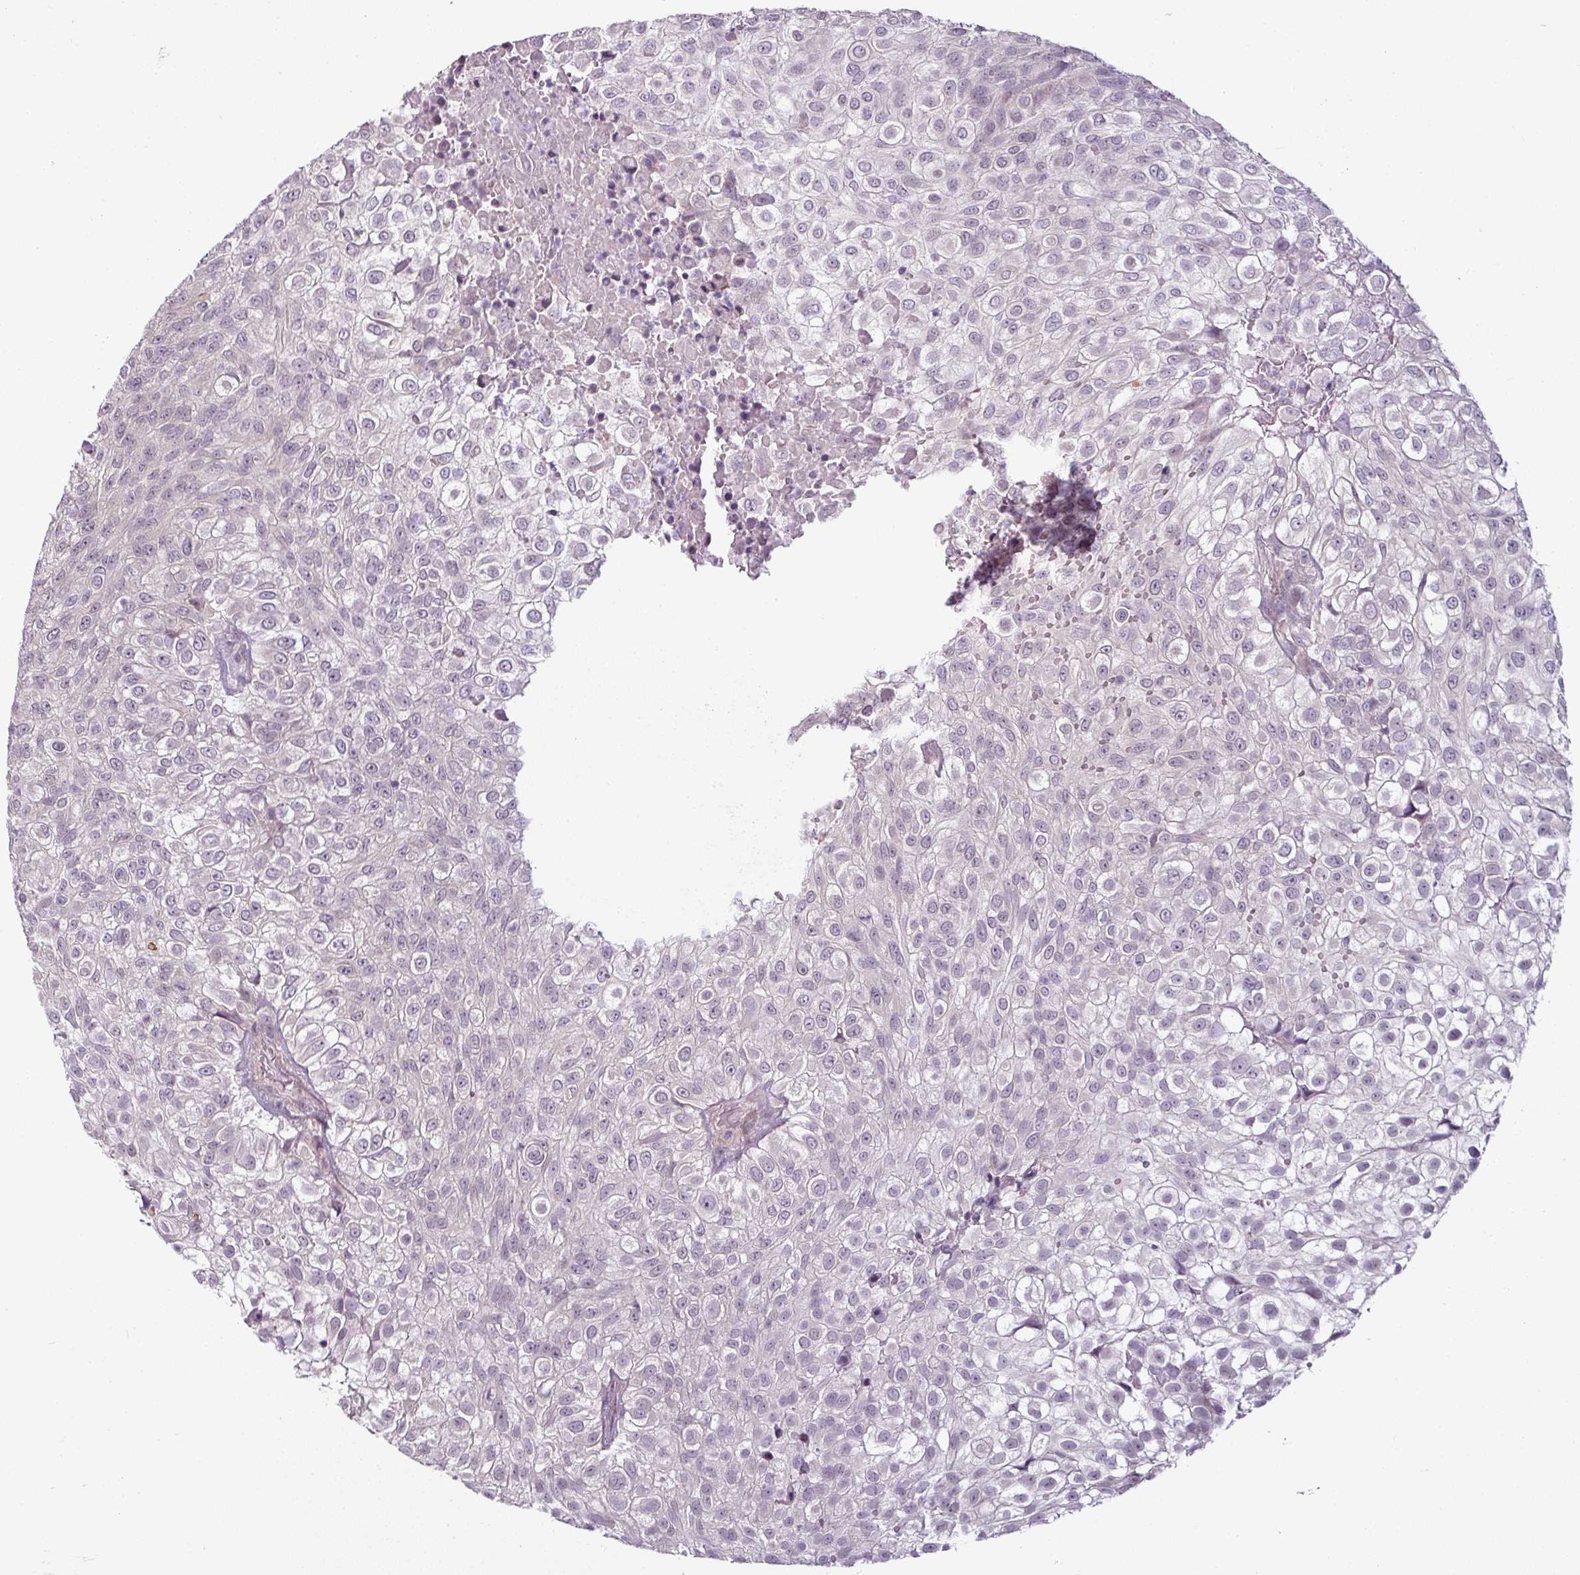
{"staining": {"intensity": "negative", "quantity": "none", "location": "none"}, "tissue": "urothelial cancer", "cell_type": "Tumor cells", "image_type": "cancer", "snomed": [{"axis": "morphology", "description": "Urothelial carcinoma, High grade"}, {"axis": "topography", "description": "Urinary bladder"}], "caption": "A high-resolution histopathology image shows immunohistochemistry (IHC) staining of urothelial cancer, which exhibits no significant expression in tumor cells.", "gene": "OR52D1", "patient": {"sex": "male", "age": 56}}